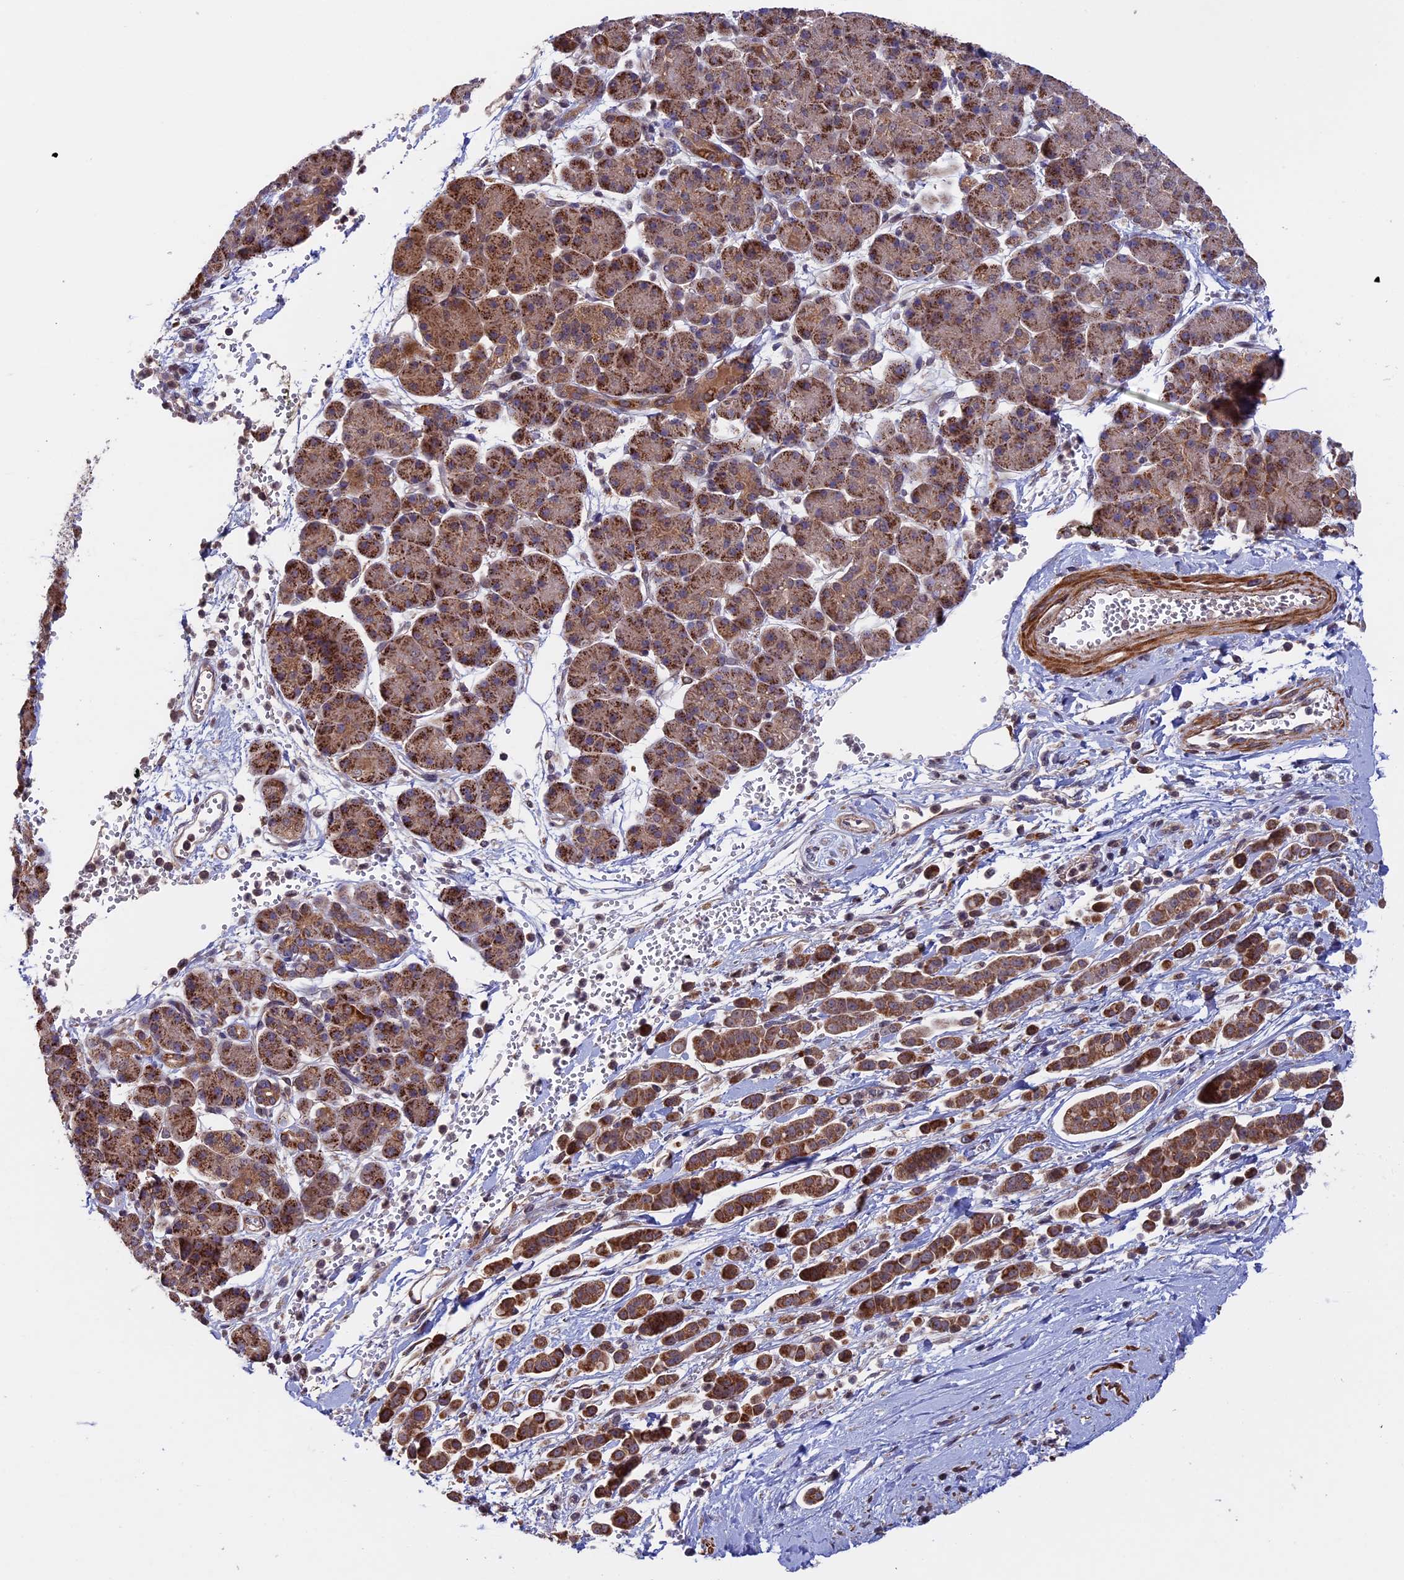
{"staining": {"intensity": "moderate", "quantity": ">75%", "location": "cytoplasmic/membranous"}, "tissue": "pancreatic cancer", "cell_type": "Tumor cells", "image_type": "cancer", "snomed": [{"axis": "morphology", "description": "Normal tissue, NOS"}, {"axis": "morphology", "description": "Adenocarcinoma, NOS"}, {"axis": "topography", "description": "Pancreas"}], "caption": "Pancreatic cancer (adenocarcinoma) was stained to show a protein in brown. There is medium levels of moderate cytoplasmic/membranous staining in approximately >75% of tumor cells. The staining is performed using DAB brown chromogen to label protein expression. The nuclei are counter-stained blue using hematoxylin.", "gene": "RNF17", "patient": {"sex": "female", "age": 64}}